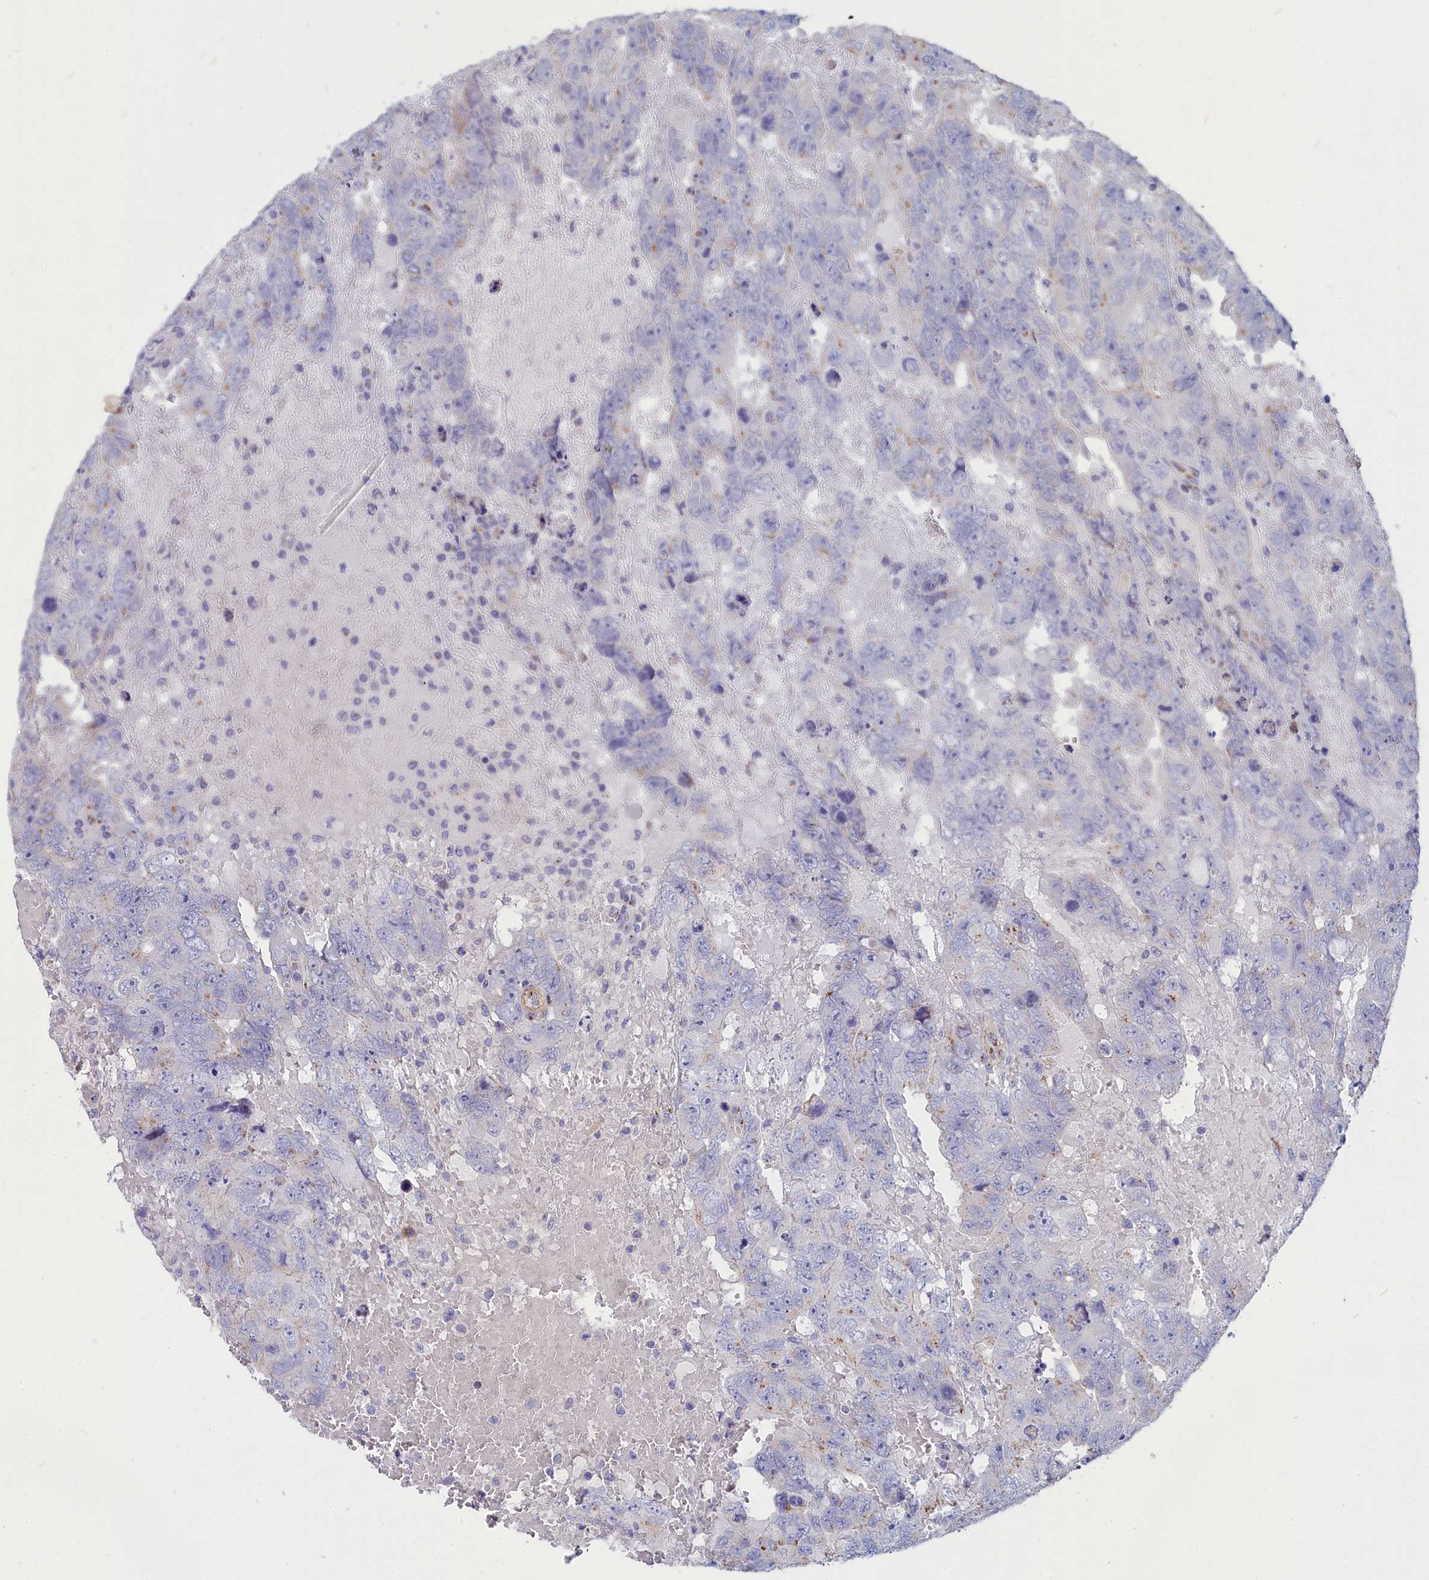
{"staining": {"intensity": "moderate", "quantity": "<25%", "location": "cytoplasmic/membranous"}, "tissue": "testis cancer", "cell_type": "Tumor cells", "image_type": "cancer", "snomed": [{"axis": "morphology", "description": "Carcinoma, Embryonal, NOS"}, {"axis": "topography", "description": "Testis"}], "caption": "Testis cancer was stained to show a protein in brown. There is low levels of moderate cytoplasmic/membranous positivity in about <25% of tumor cells.", "gene": "TUBGCP4", "patient": {"sex": "male", "age": 45}}